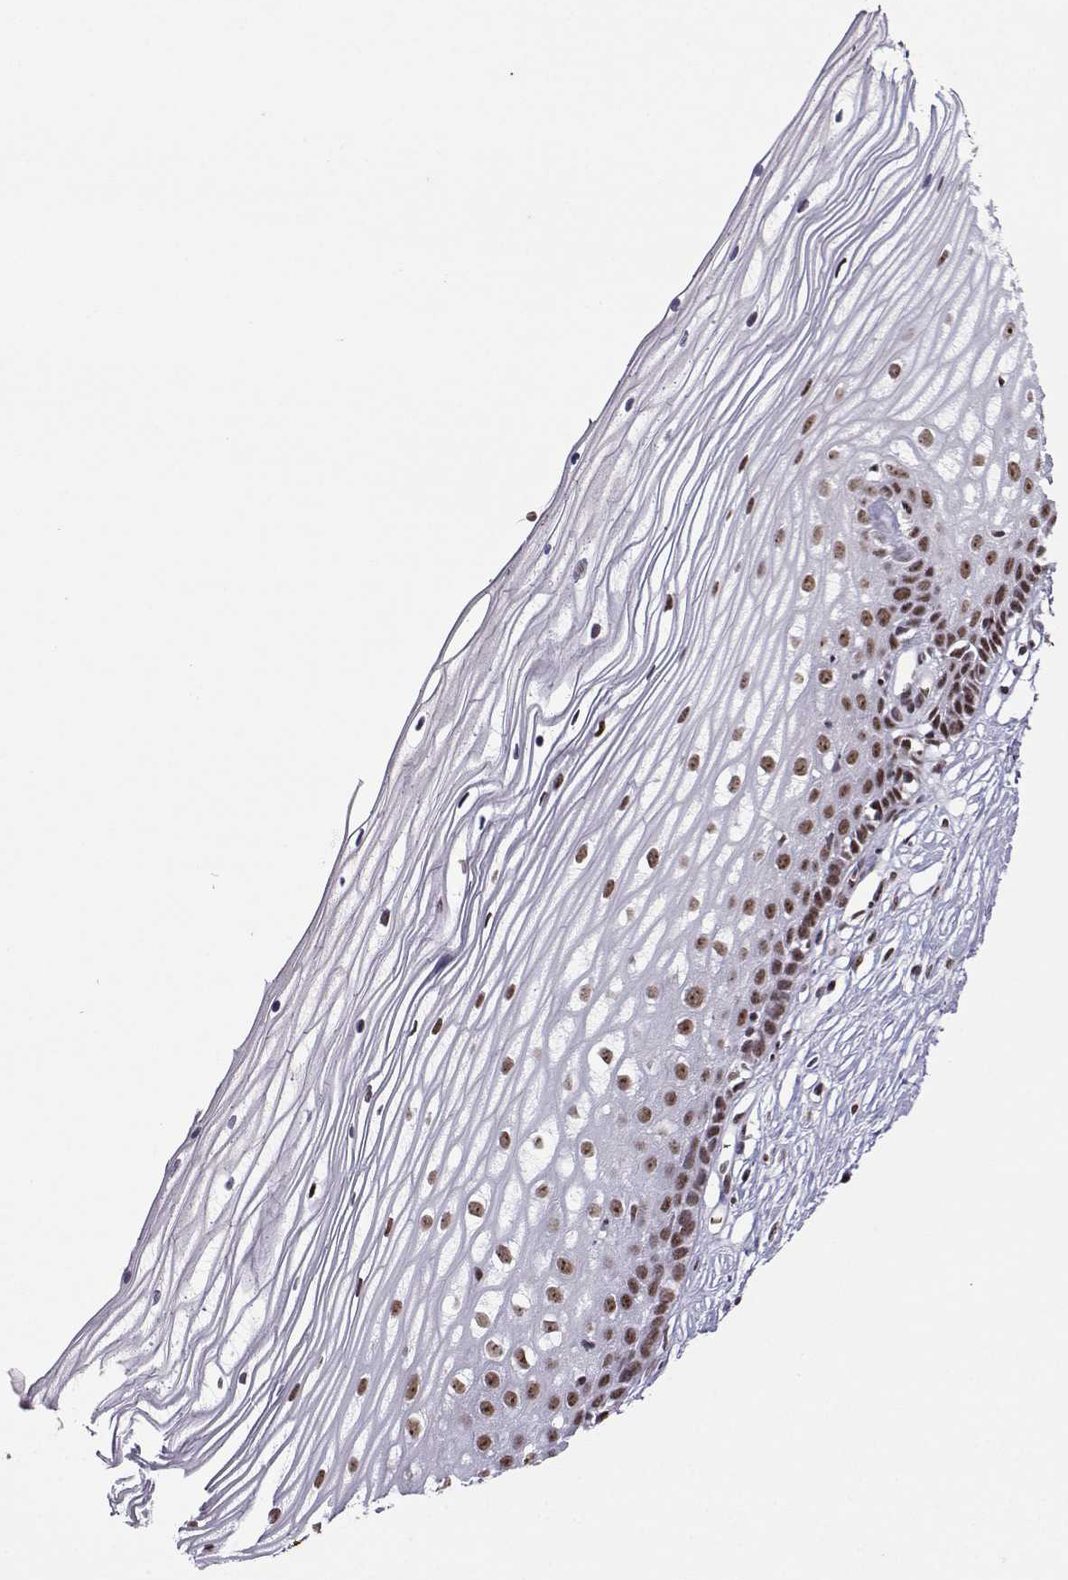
{"staining": {"intensity": "moderate", "quantity": ">75%", "location": "nuclear"}, "tissue": "cervix", "cell_type": "Glandular cells", "image_type": "normal", "snomed": [{"axis": "morphology", "description": "Normal tissue, NOS"}, {"axis": "topography", "description": "Cervix"}], "caption": "Protein expression analysis of benign cervix reveals moderate nuclear expression in about >75% of glandular cells.", "gene": "CCNK", "patient": {"sex": "female", "age": 40}}